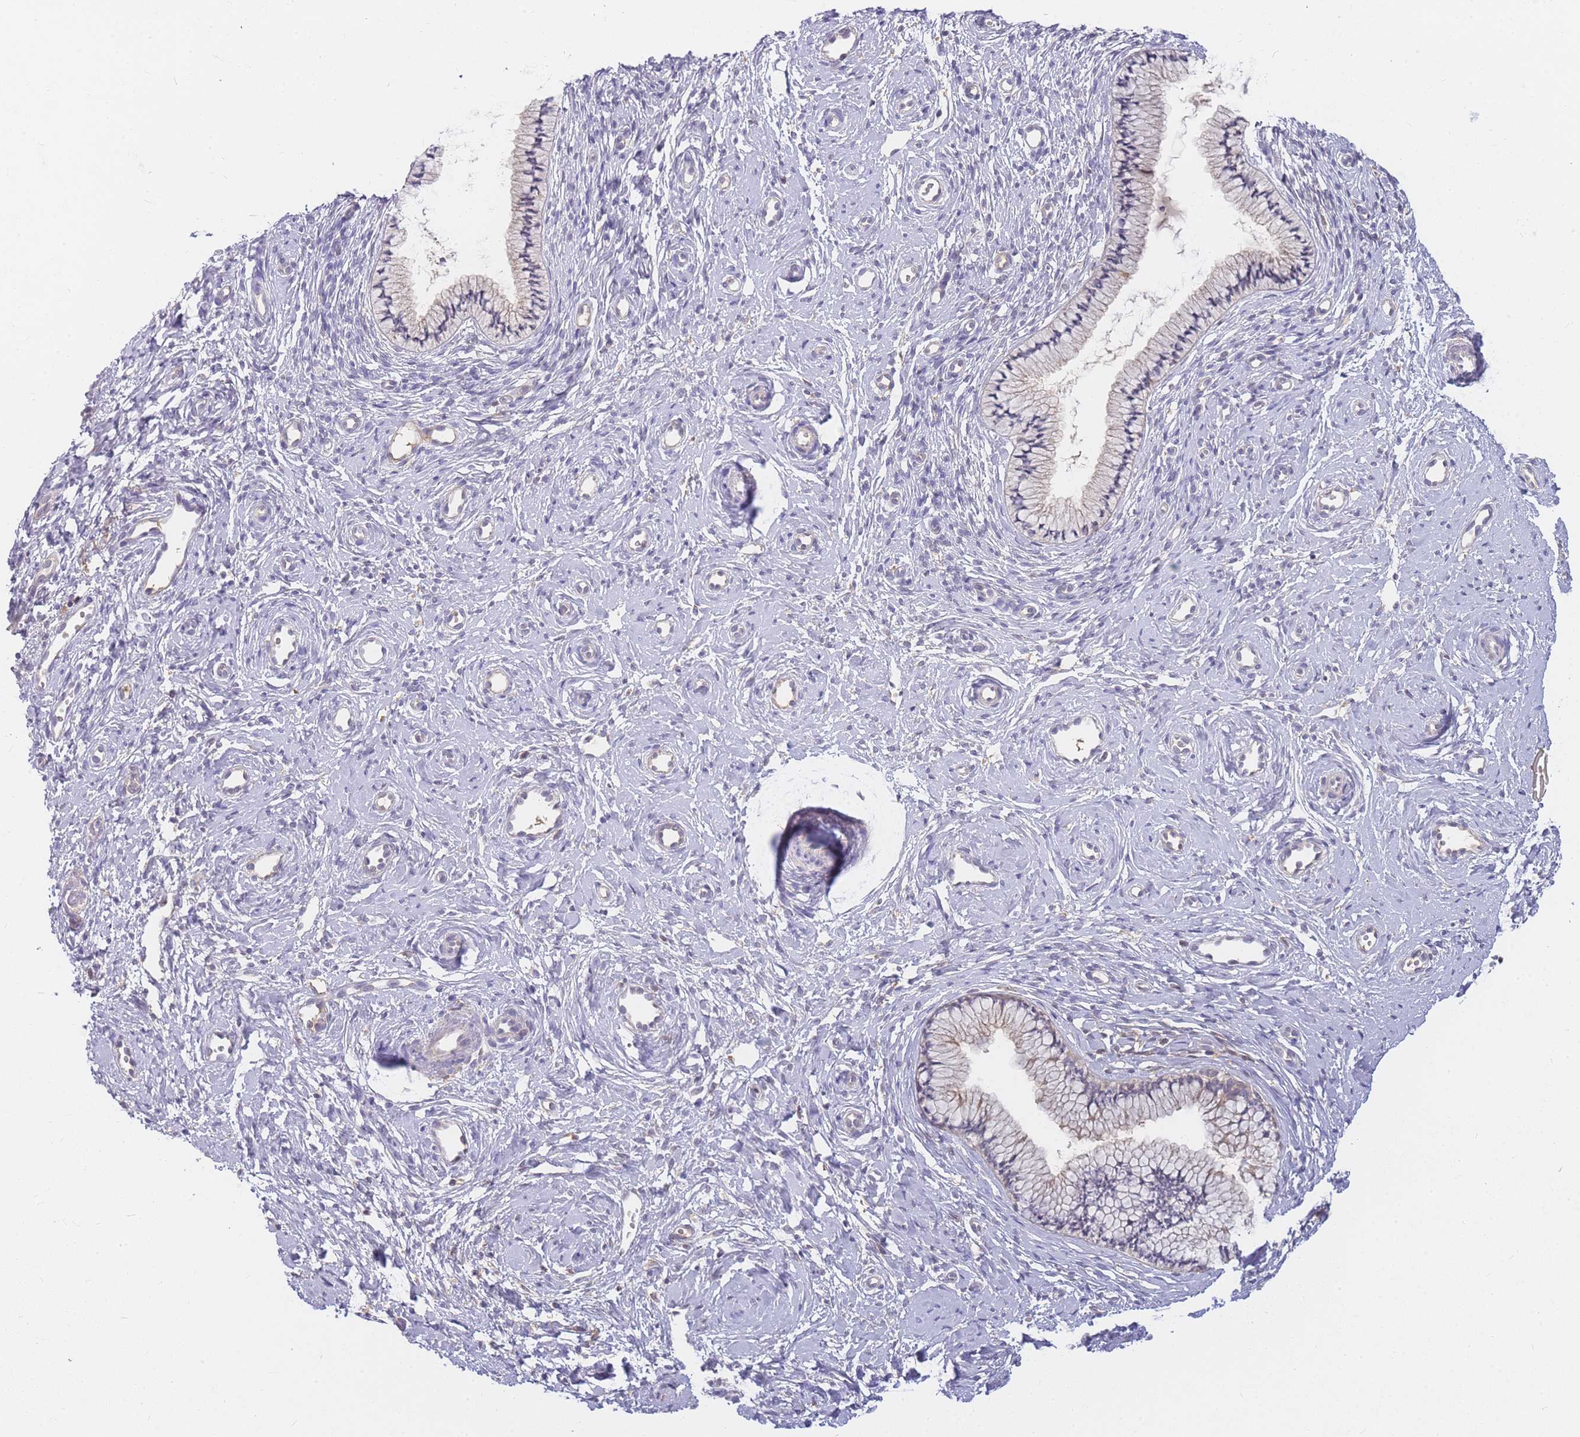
{"staining": {"intensity": "weak", "quantity": "<25%", "location": "cytoplasmic/membranous"}, "tissue": "cervix", "cell_type": "Glandular cells", "image_type": "normal", "snomed": [{"axis": "morphology", "description": "Normal tissue, NOS"}, {"axis": "topography", "description": "Cervix"}], "caption": "Cervix stained for a protein using immunohistochemistry (IHC) displays no expression glandular cells.", "gene": "ZNF577", "patient": {"sex": "female", "age": 57}}